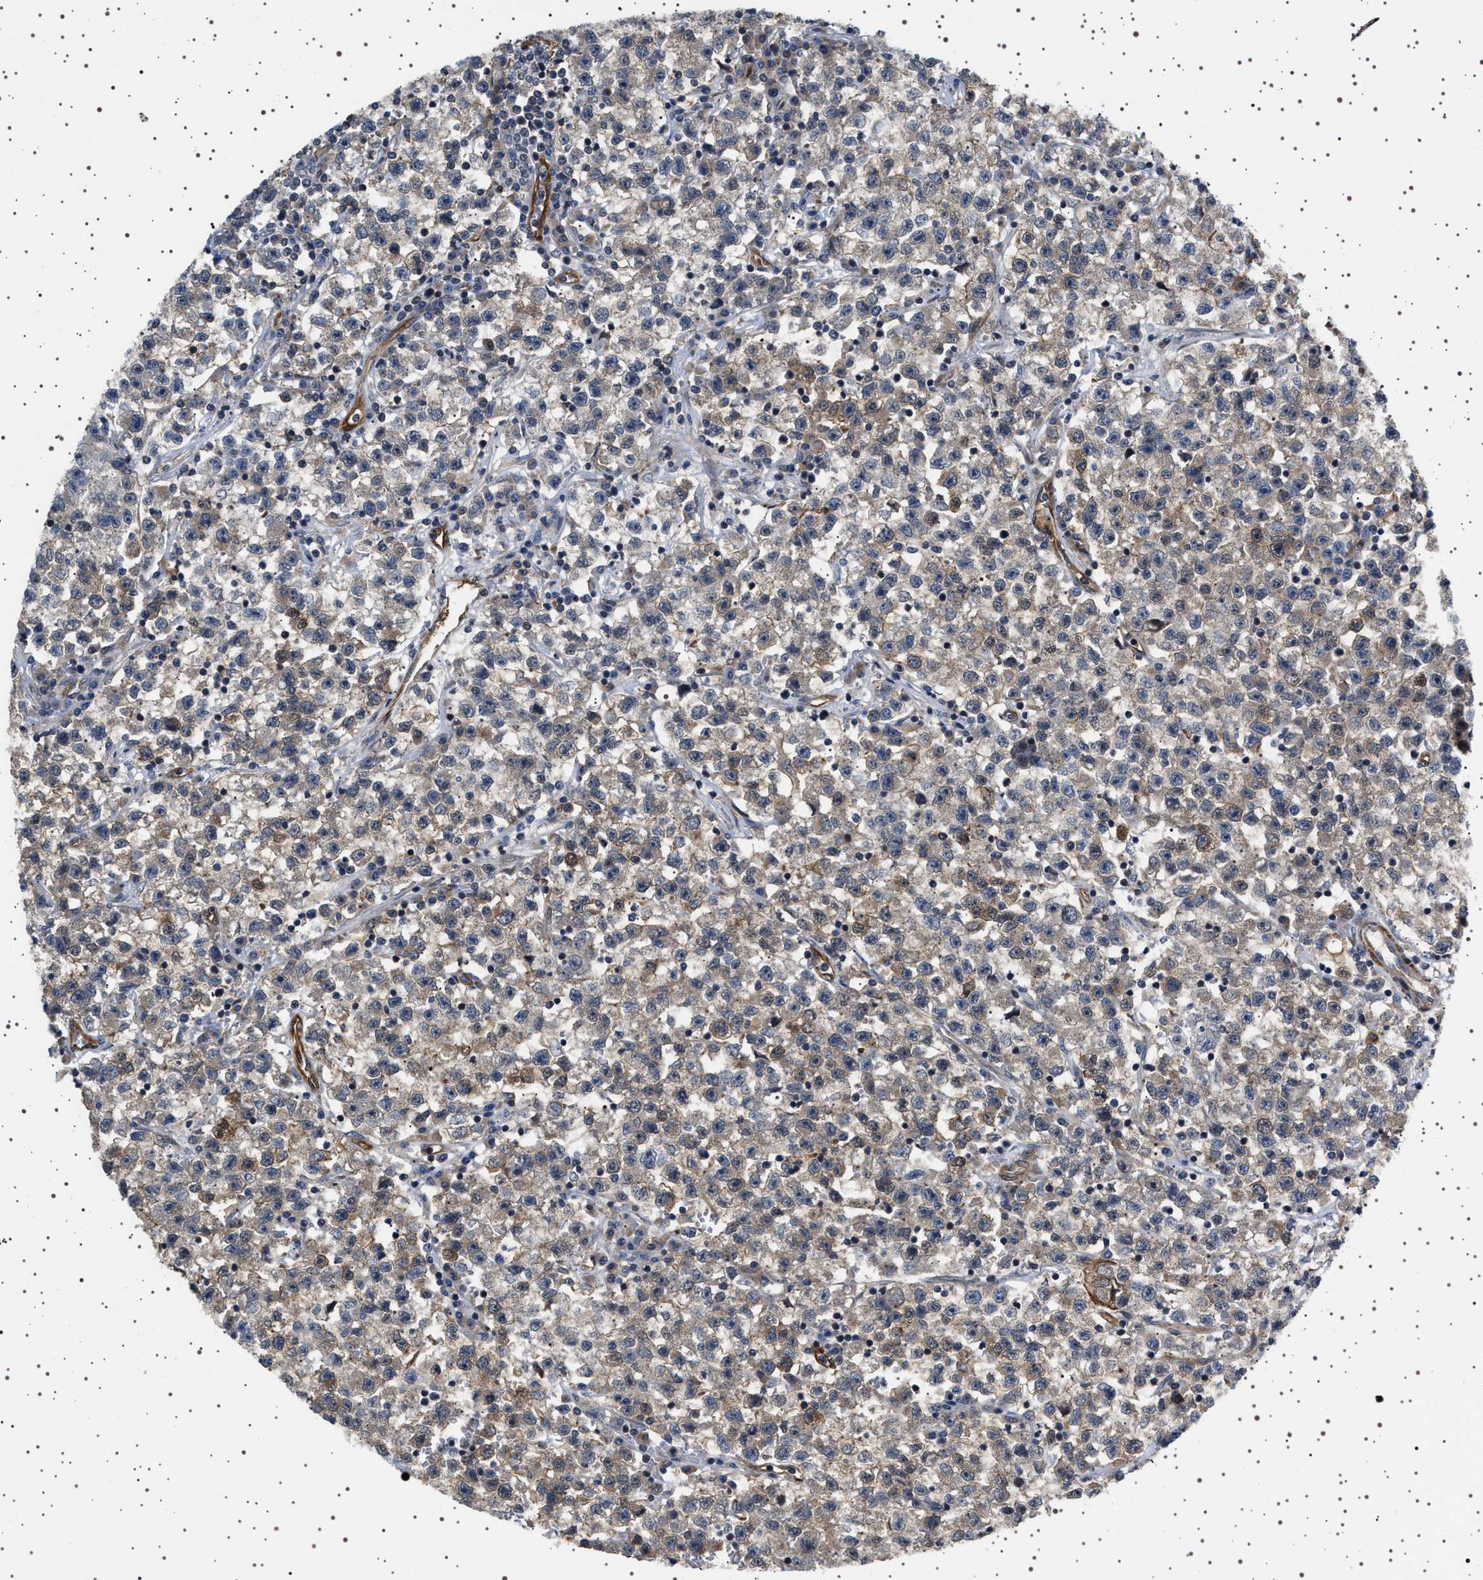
{"staining": {"intensity": "weak", "quantity": ">75%", "location": "cytoplasmic/membranous"}, "tissue": "testis cancer", "cell_type": "Tumor cells", "image_type": "cancer", "snomed": [{"axis": "morphology", "description": "Seminoma, NOS"}, {"axis": "topography", "description": "Testis"}], "caption": "Immunohistochemistry (DAB) staining of human testis seminoma reveals weak cytoplasmic/membranous protein staining in approximately >75% of tumor cells. (IHC, brightfield microscopy, high magnification).", "gene": "BAG3", "patient": {"sex": "male", "age": 22}}